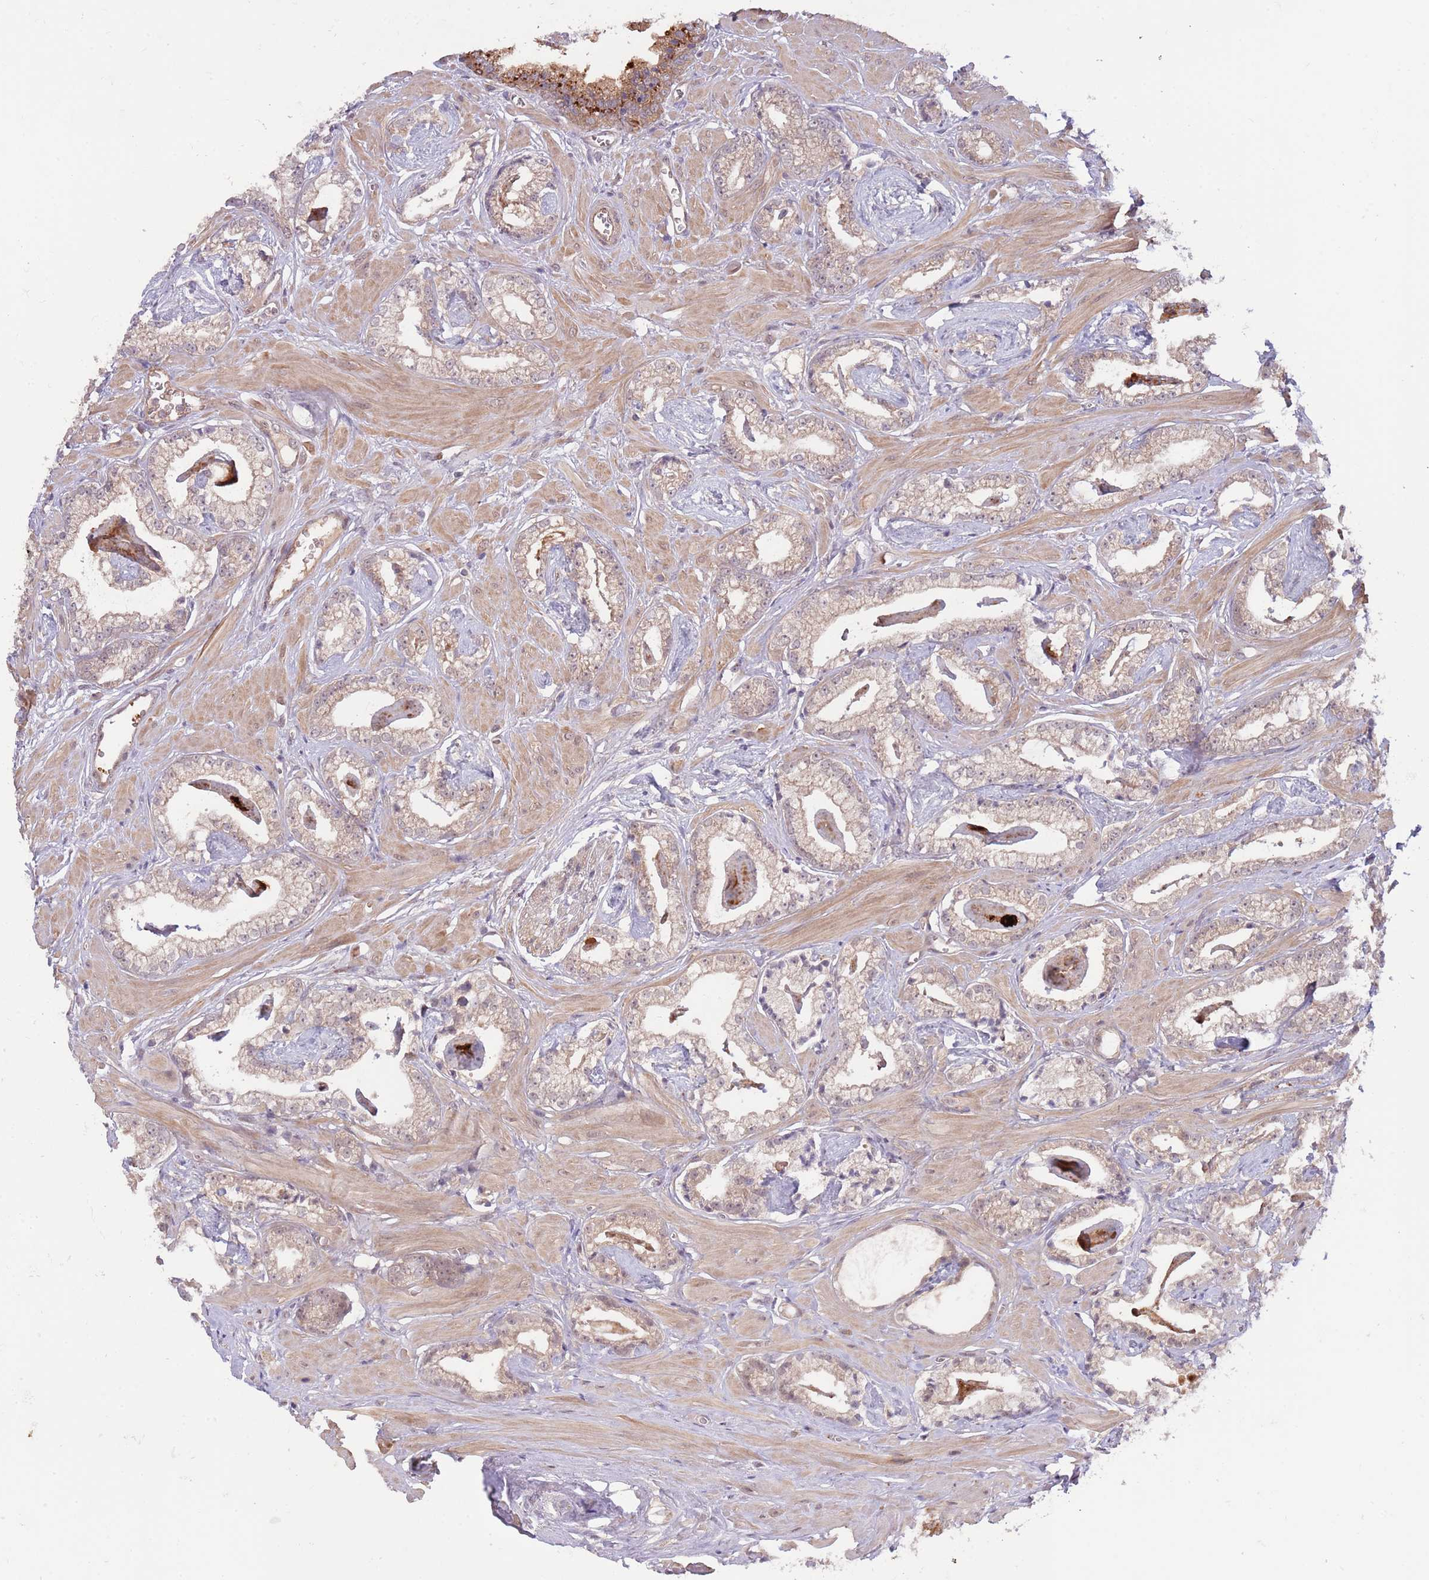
{"staining": {"intensity": "weak", "quantity": "<25%", "location": "cytoplasmic/membranous"}, "tissue": "prostate cancer", "cell_type": "Tumor cells", "image_type": "cancer", "snomed": [{"axis": "morphology", "description": "Adenocarcinoma, Low grade"}, {"axis": "topography", "description": "Prostate"}], "caption": "An immunohistochemistry histopathology image of prostate cancer (adenocarcinoma (low-grade)) is shown. There is no staining in tumor cells of prostate cancer (adenocarcinoma (low-grade)). The staining is performed using DAB brown chromogen with nuclei counter-stained in using hematoxylin.", "gene": "PRR16", "patient": {"sex": "male", "age": 60}}